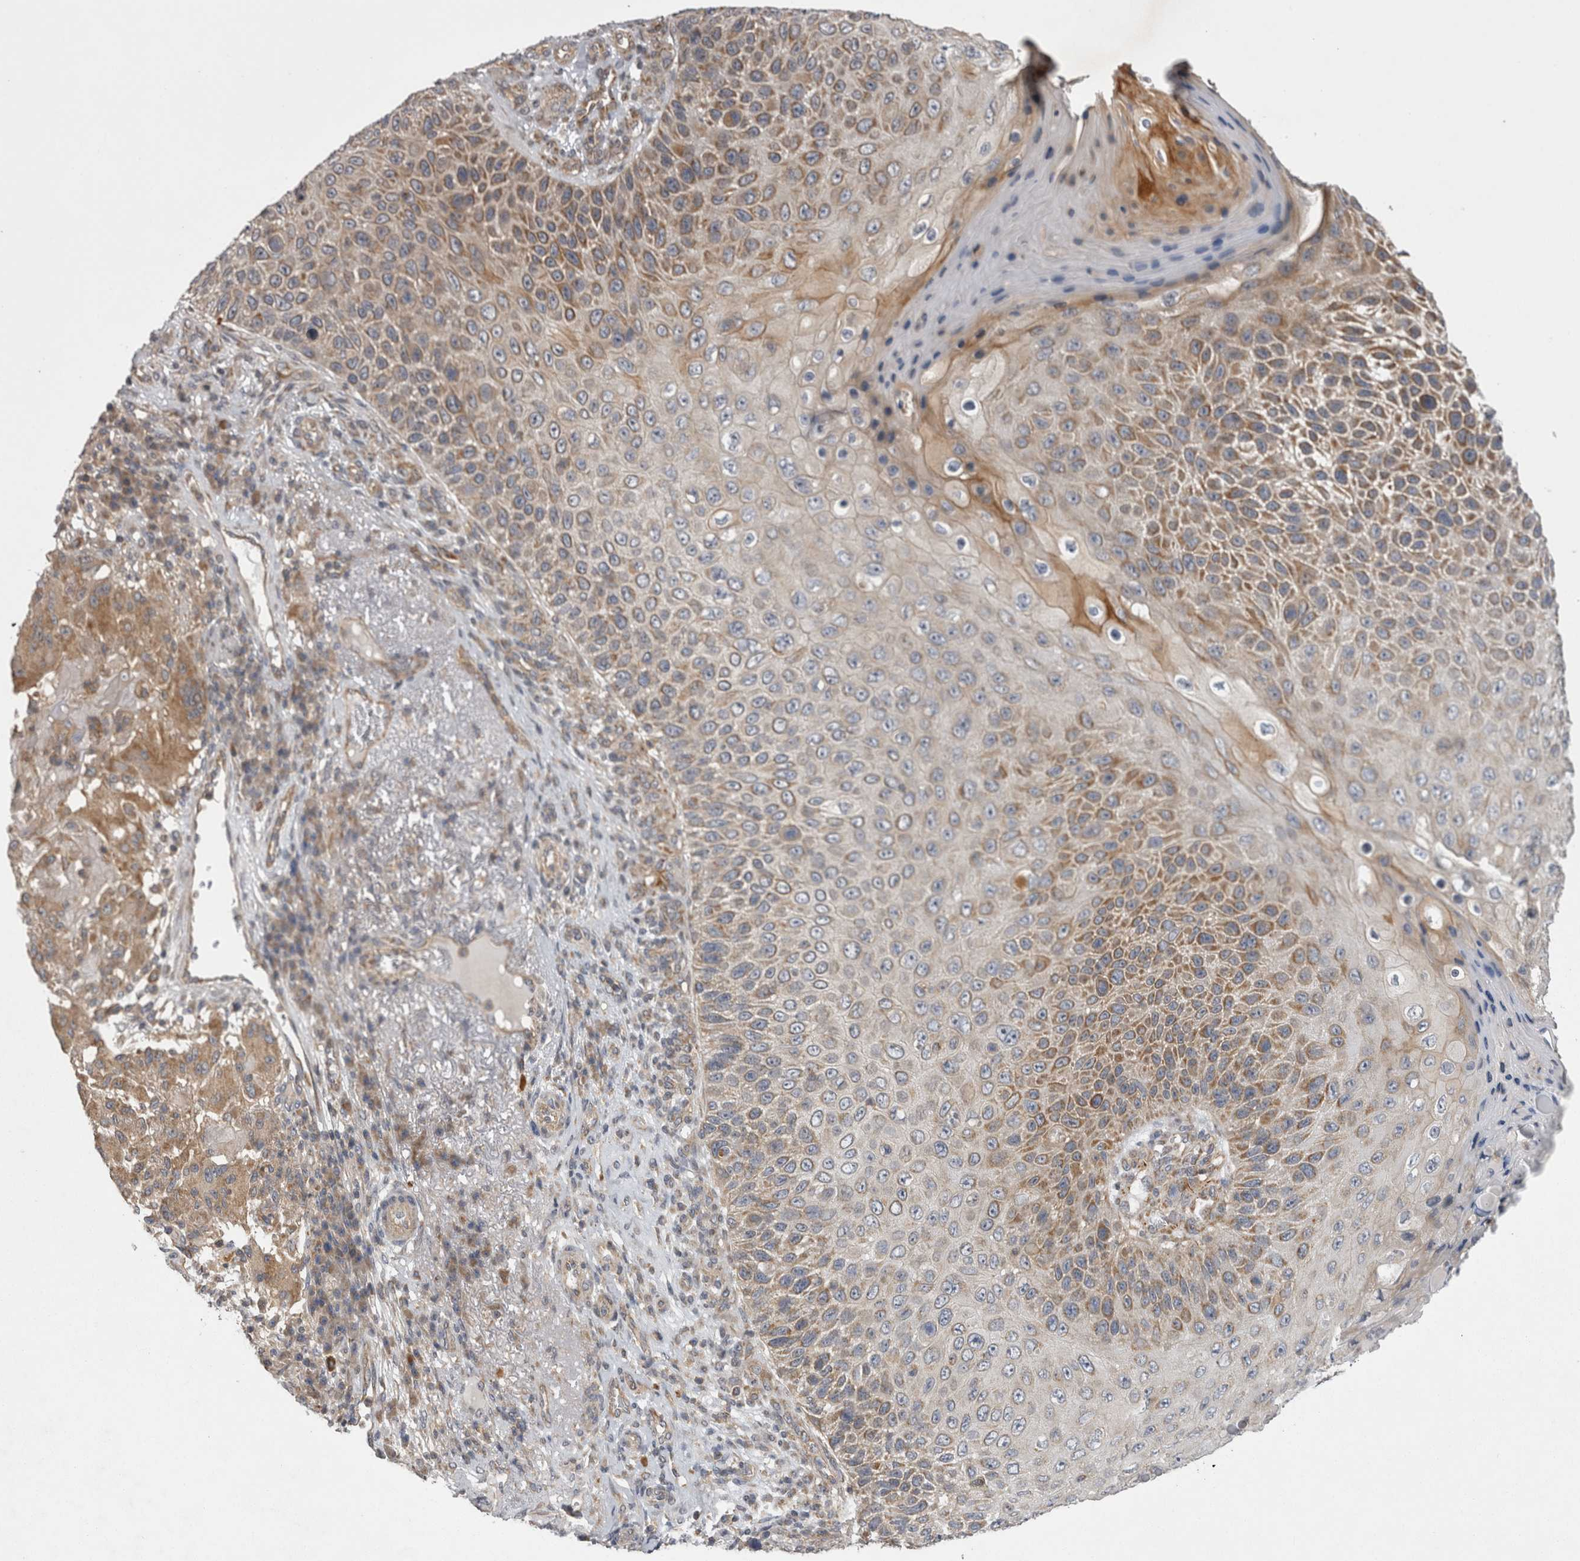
{"staining": {"intensity": "moderate", "quantity": "25%-75%", "location": "cytoplasmic/membranous"}, "tissue": "skin cancer", "cell_type": "Tumor cells", "image_type": "cancer", "snomed": [{"axis": "morphology", "description": "Squamous cell carcinoma, NOS"}, {"axis": "topography", "description": "Skin"}], "caption": "Skin squamous cell carcinoma stained with DAB (3,3'-diaminobenzidine) immunohistochemistry (IHC) displays medium levels of moderate cytoplasmic/membranous staining in approximately 25%-75% of tumor cells.", "gene": "TSPOAP1", "patient": {"sex": "female", "age": 88}}